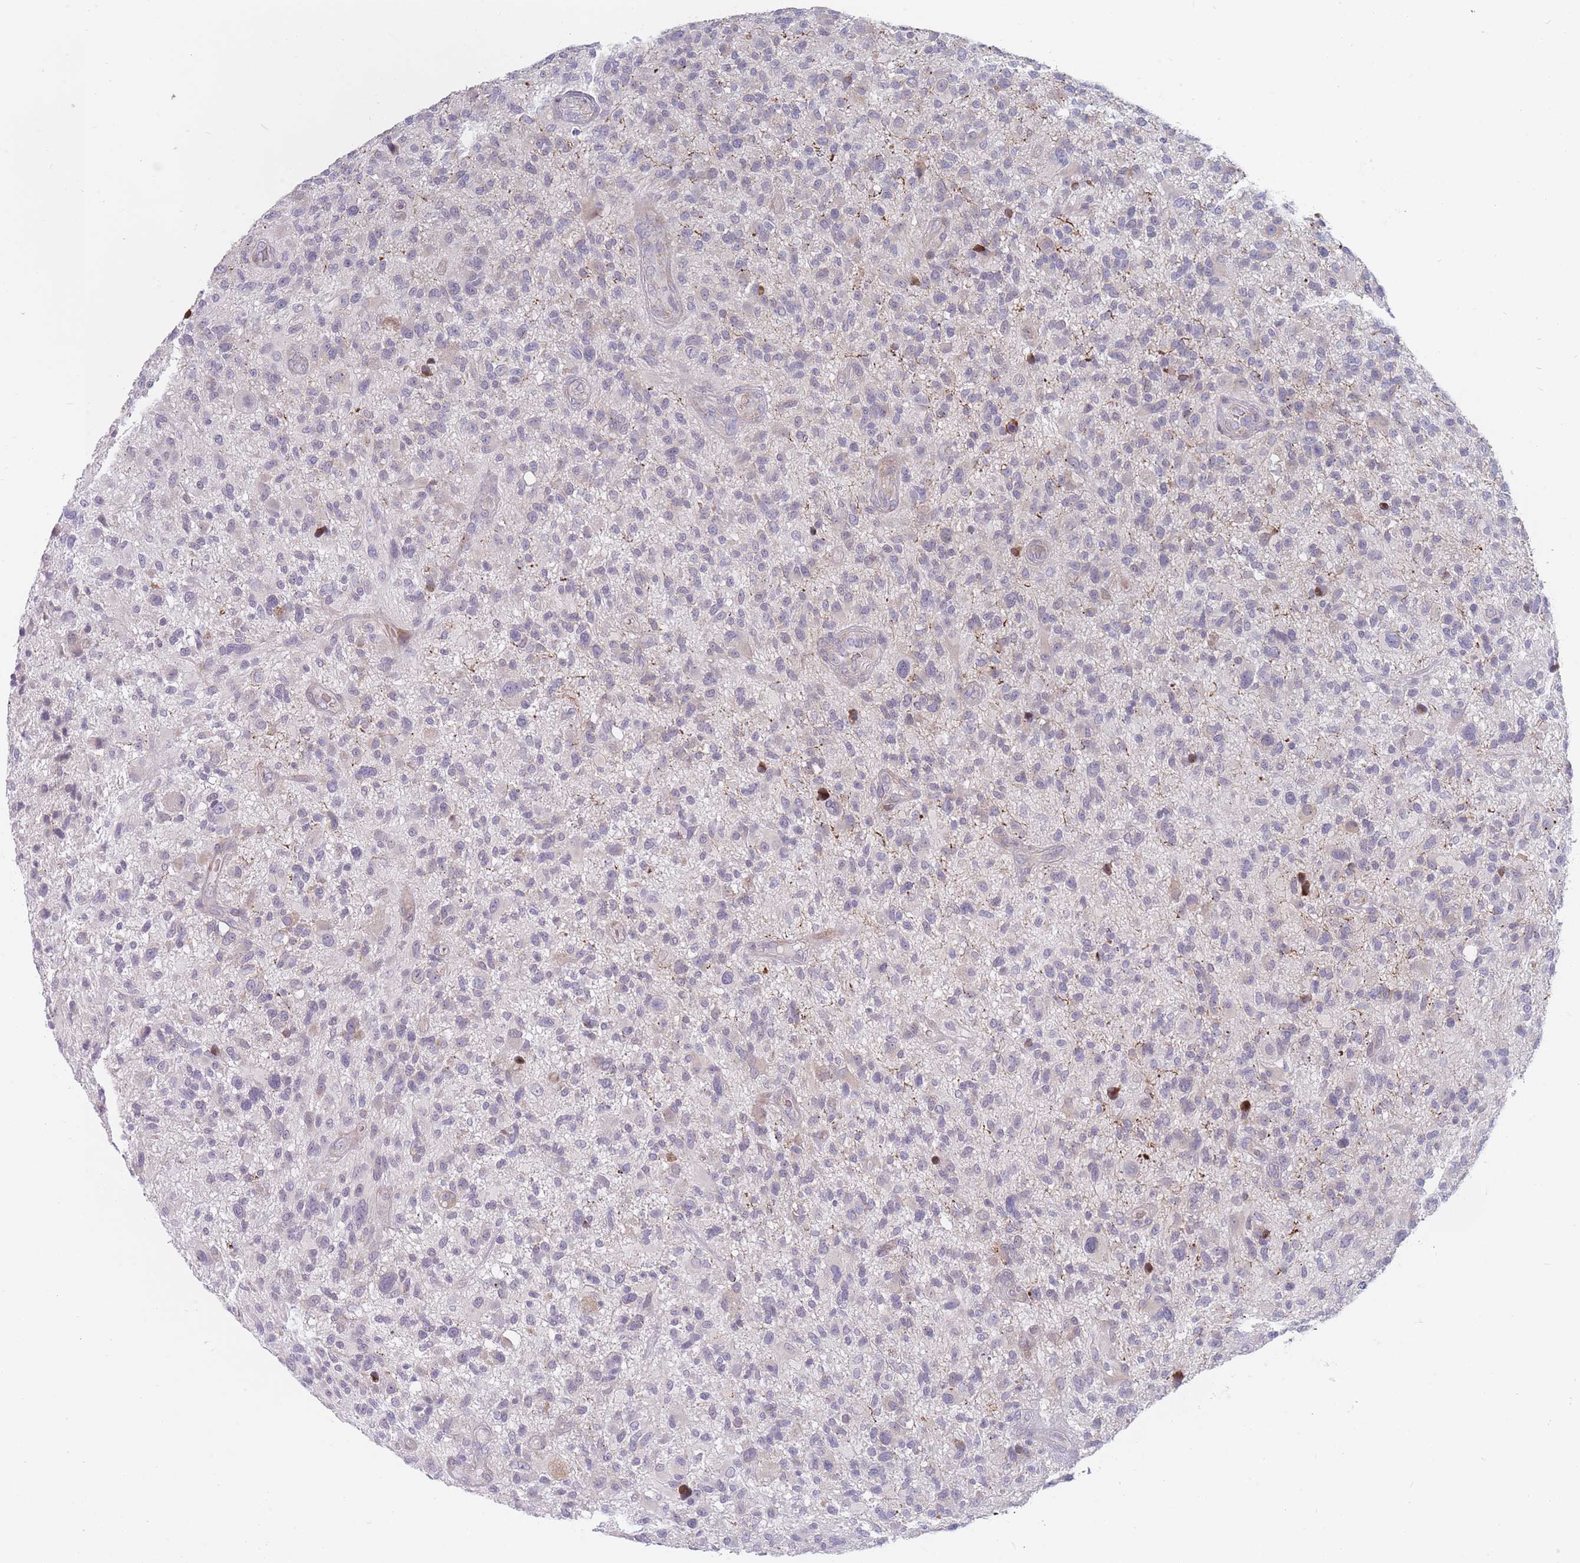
{"staining": {"intensity": "negative", "quantity": "none", "location": "none"}, "tissue": "glioma", "cell_type": "Tumor cells", "image_type": "cancer", "snomed": [{"axis": "morphology", "description": "Glioma, malignant, High grade"}, {"axis": "topography", "description": "Brain"}], "caption": "The immunohistochemistry (IHC) image has no significant expression in tumor cells of malignant glioma (high-grade) tissue.", "gene": "SPATS1", "patient": {"sex": "male", "age": 47}}